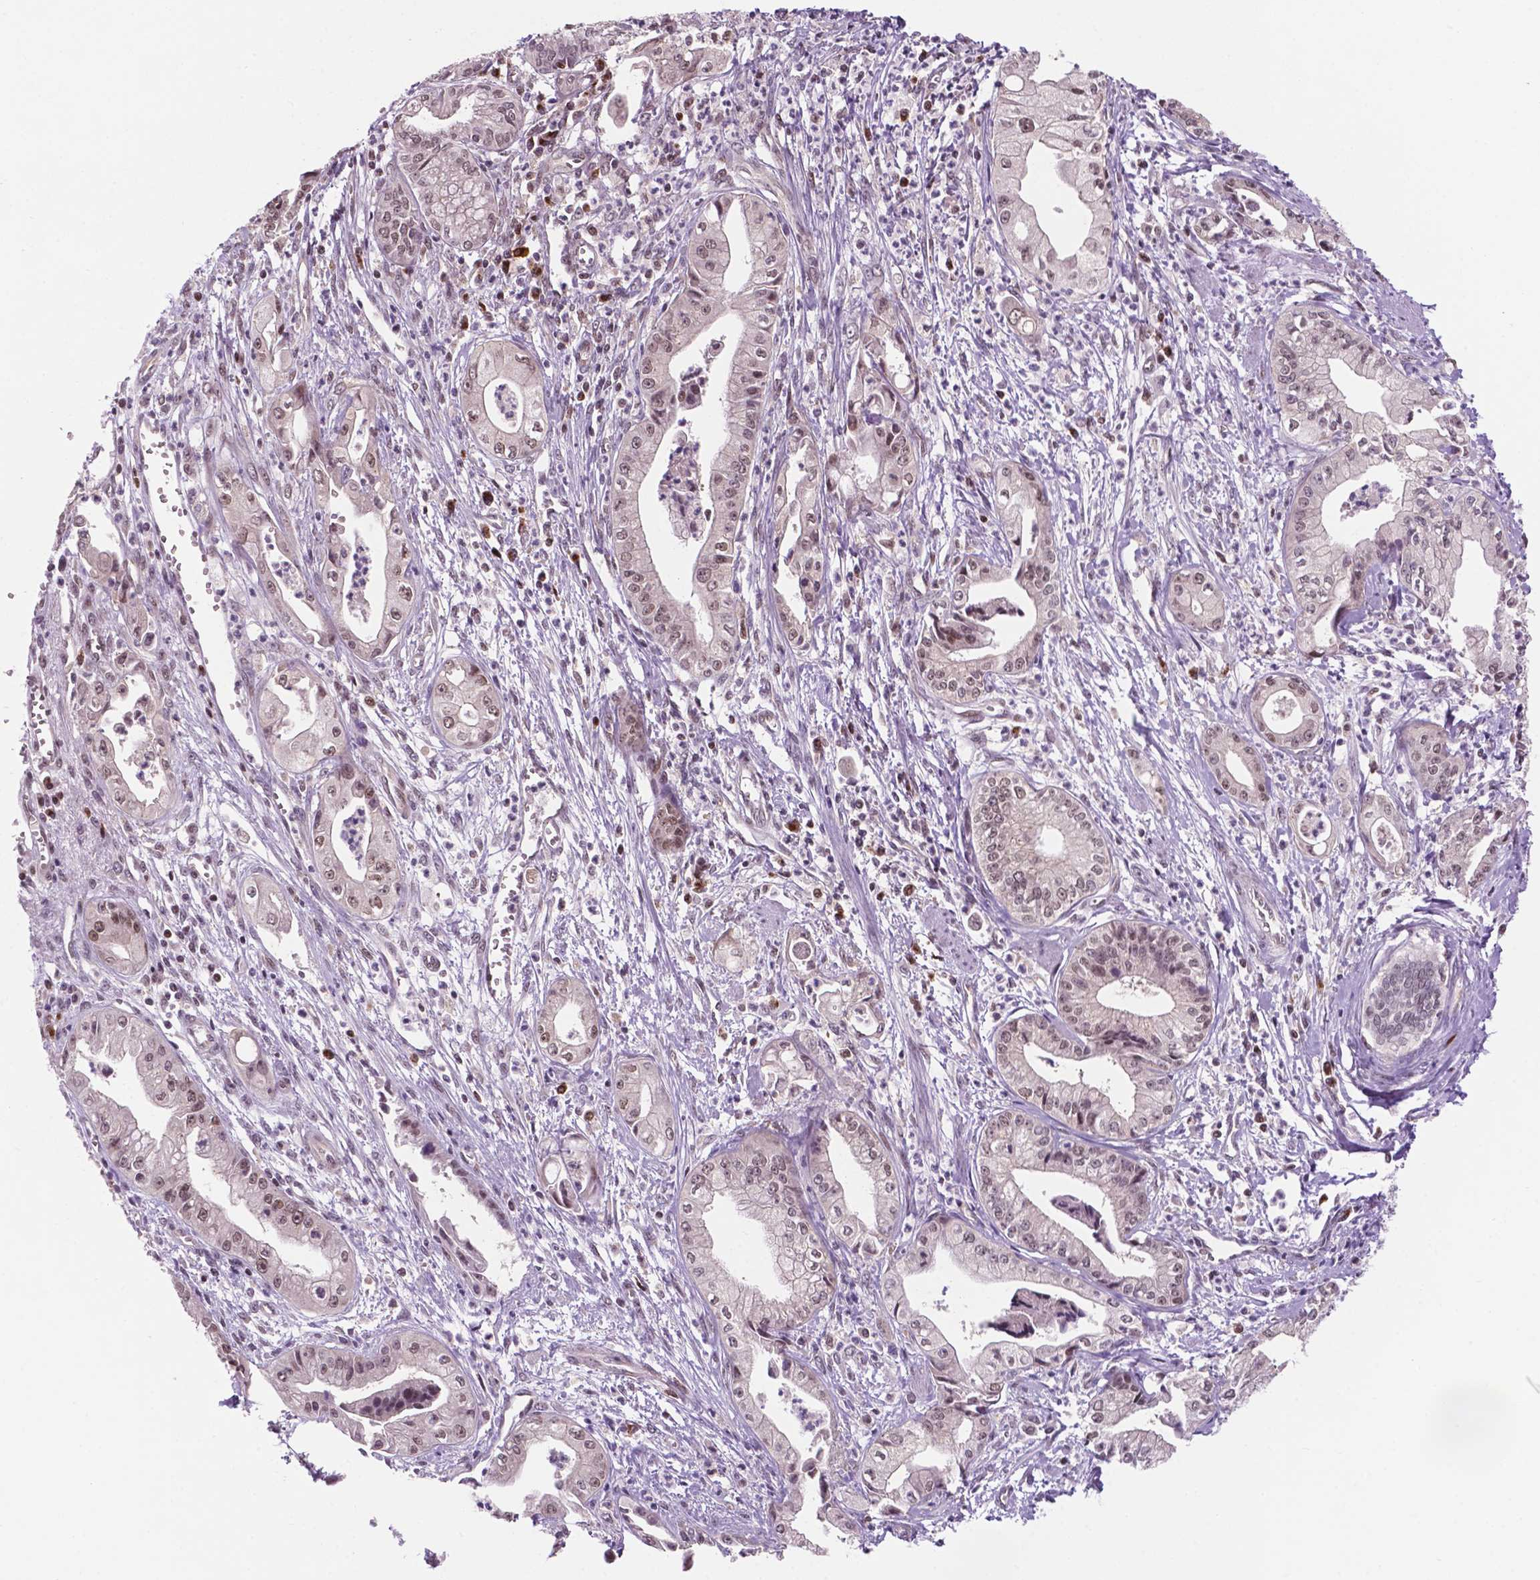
{"staining": {"intensity": "moderate", "quantity": "25%-75%", "location": "nuclear"}, "tissue": "pancreatic cancer", "cell_type": "Tumor cells", "image_type": "cancer", "snomed": [{"axis": "morphology", "description": "Adenocarcinoma, NOS"}, {"axis": "topography", "description": "Pancreas"}], "caption": "Tumor cells display medium levels of moderate nuclear positivity in about 25%-75% of cells in pancreatic adenocarcinoma. The protein is shown in brown color, while the nuclei are stained blue.", "gene": "PER2", "patient": {"sex": "female", "age": 65}}